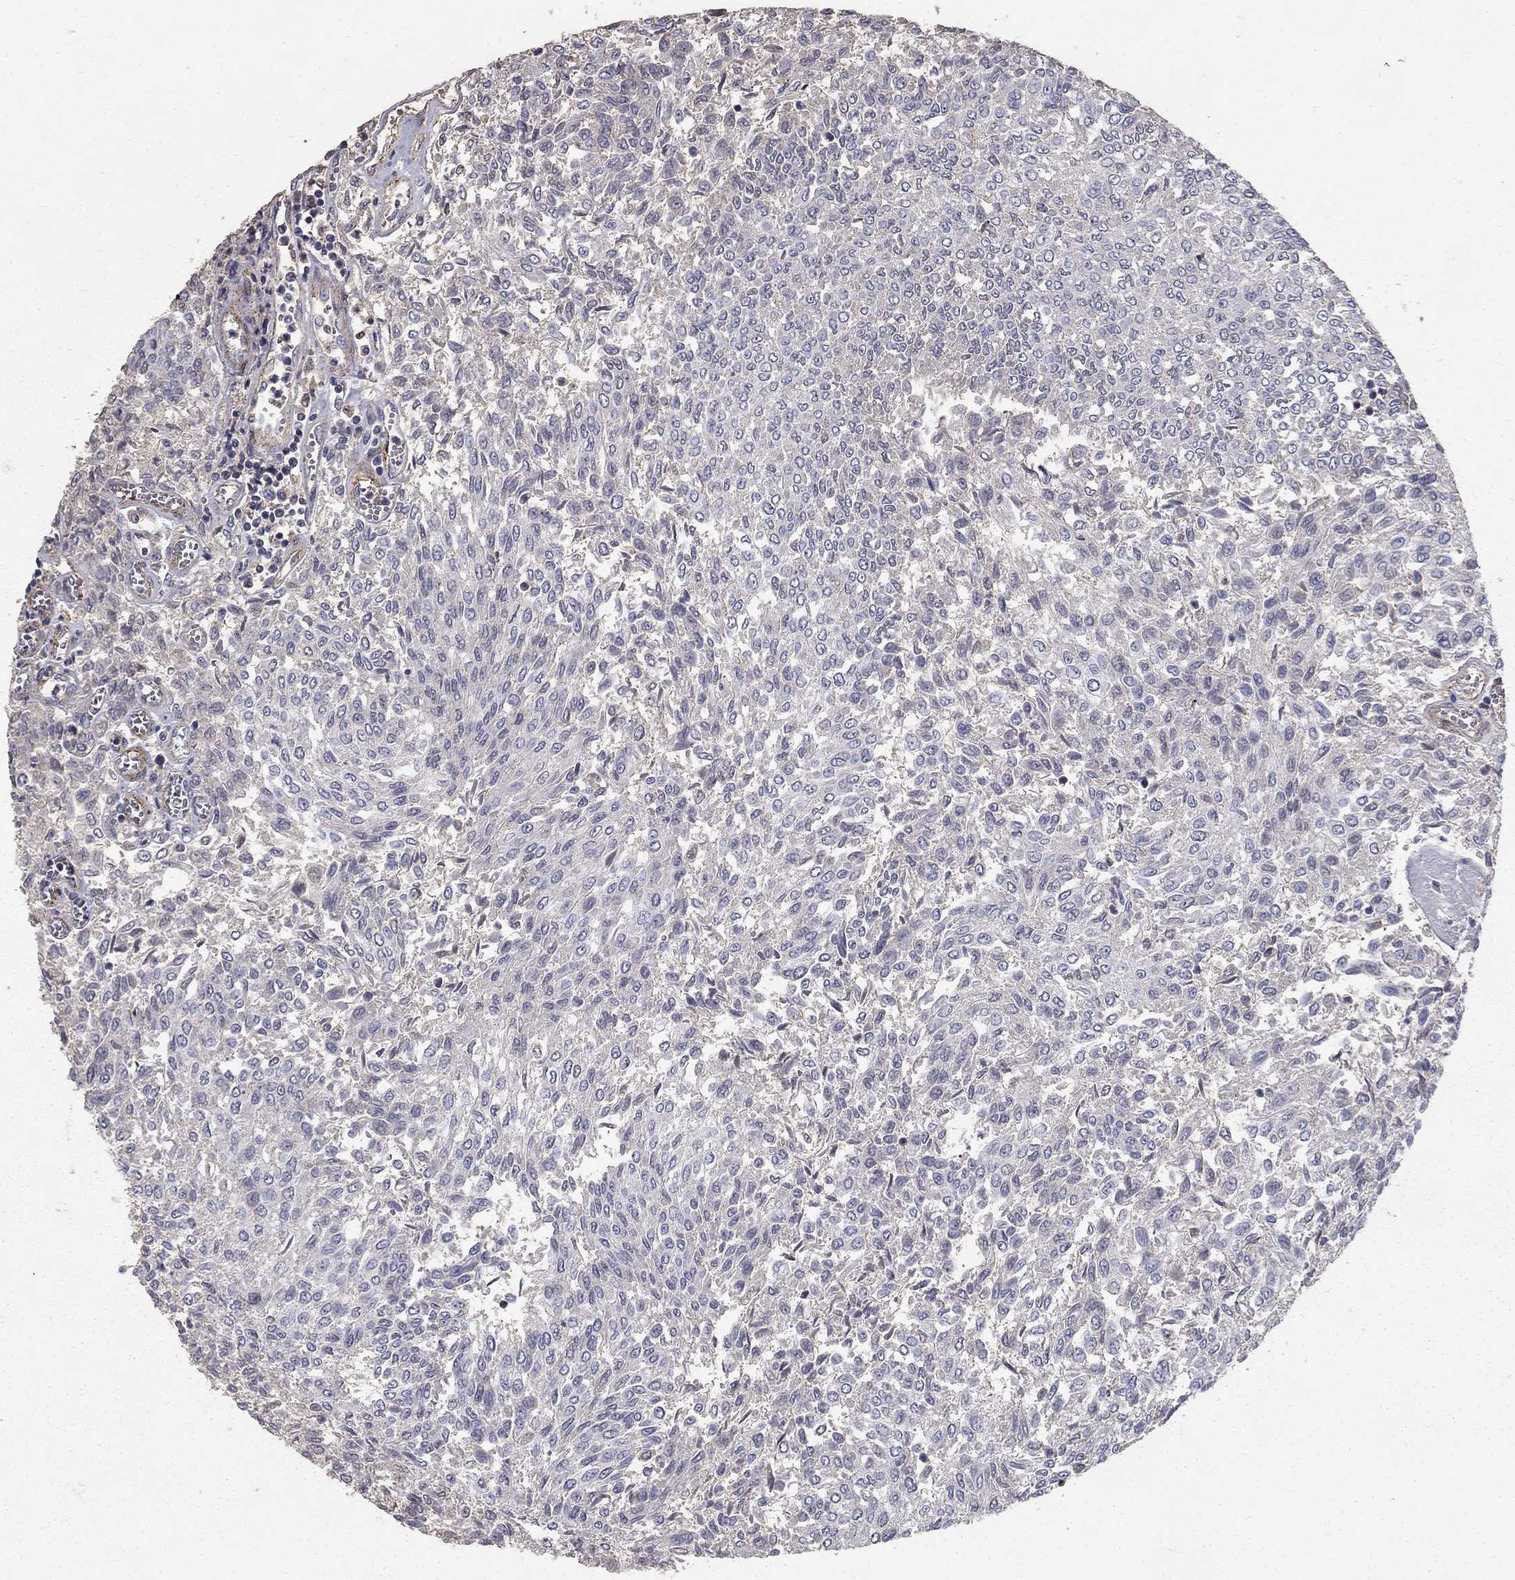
{"staining": {"intensity": "negative", "quantity": "none", "location": "none"}, "tissue": "urothelial cancer", "cell_type": "Tumor cells", "image_type": "cancer", "snomed": [{"axis": "morphology", "description": "Urothelial carcinoma, Low grade"}, {"axis": "topography", "description": "Urinary bladder"}], "caption": "The image demonstrates no significant expression in tumor cells of urothelial cancer. (DAB immunohistochemistry (IHC) visualized using brightfield microscopy, high magnification).", "gene": "MPP2", "patient": {"sex": "male", "age": 78}}